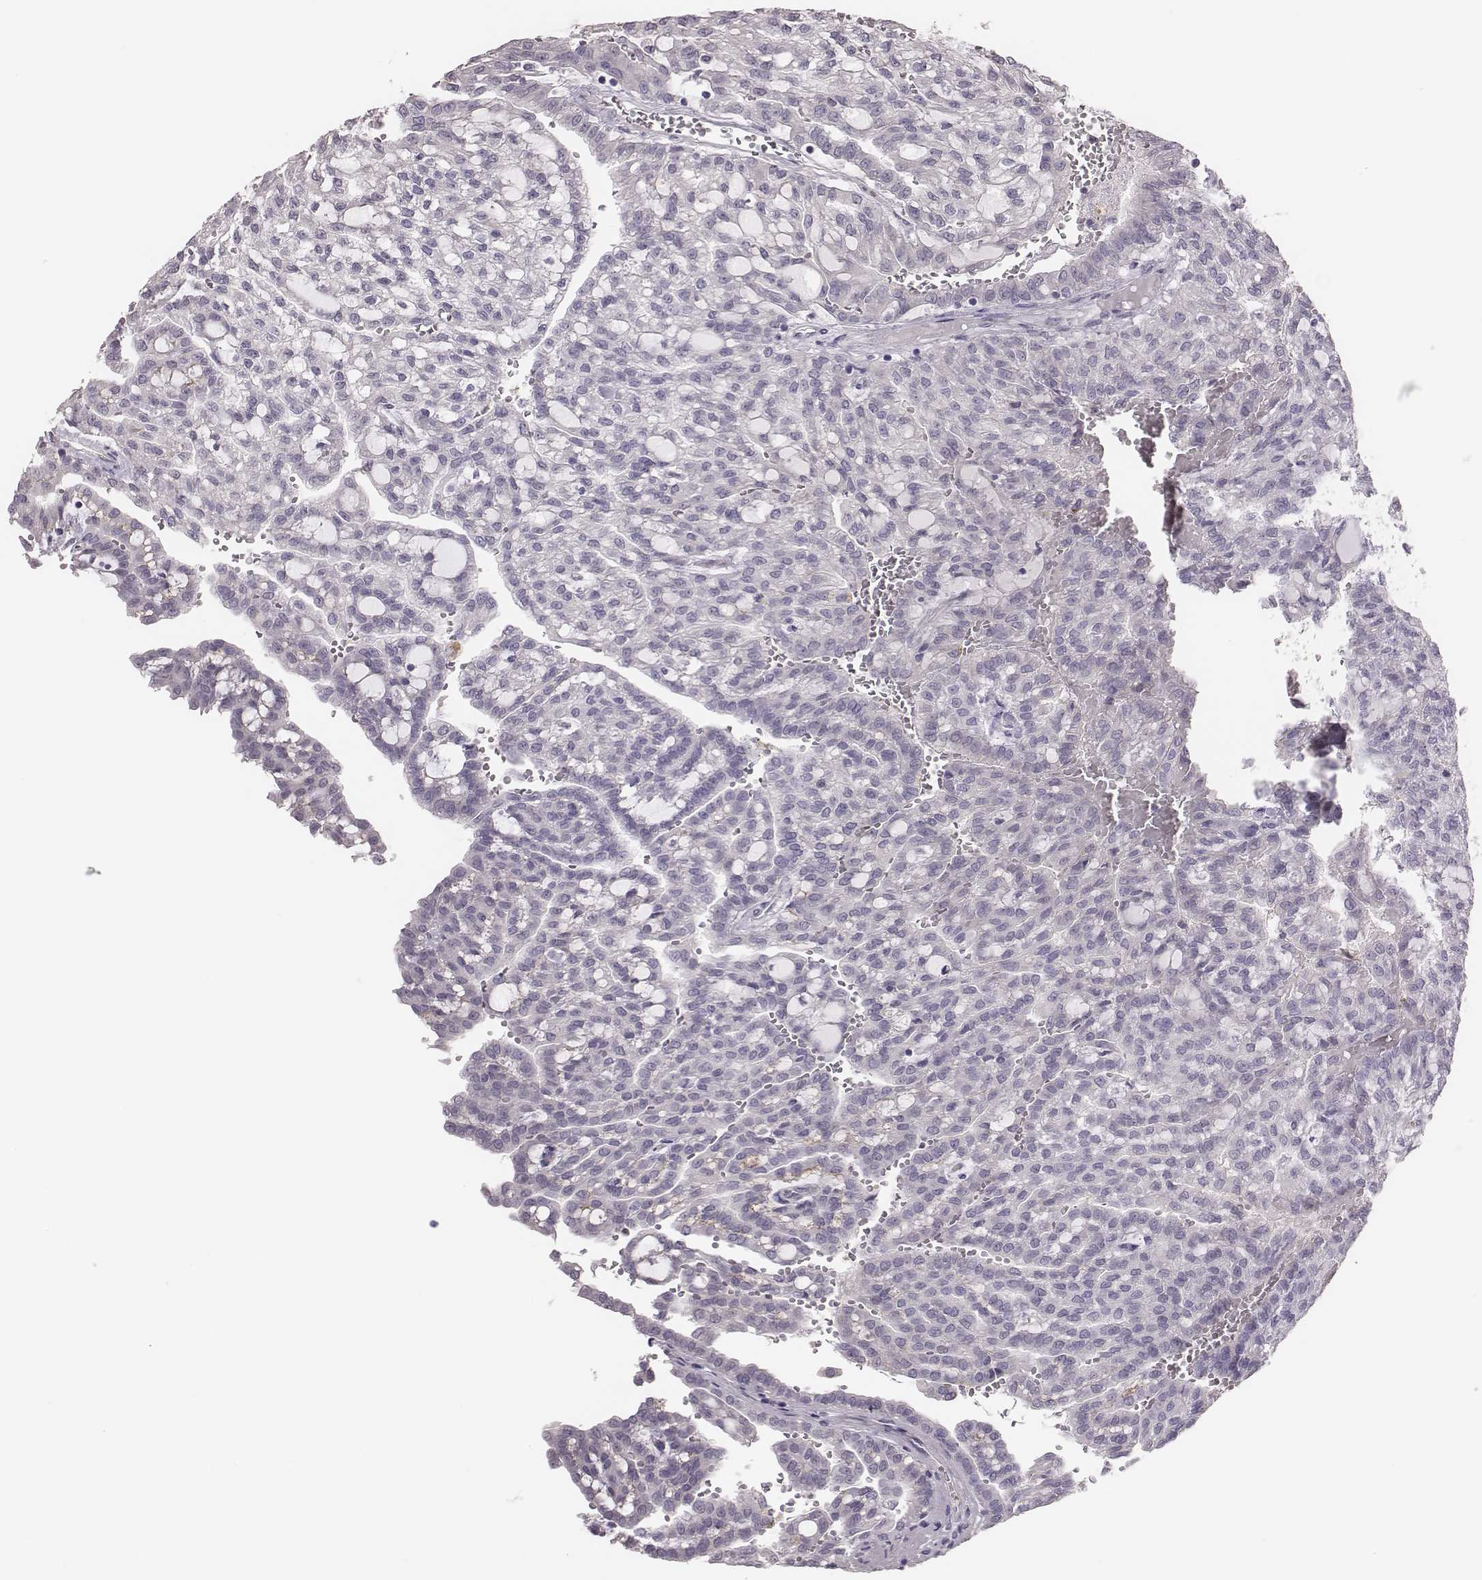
{"staining": {"intensity": "negative", "quantity": "none", "location": "none"}, "tissue": "renal cancer", "cell_type": "Tumor cells", "image_type": "cancer", "snomed": [{"axis": "morphology", "description": "Adenocarcinoma, NOS"}, {"axis": "topography", "description": "Kidney"}], "caption": "This histopathology image is of renal adenocarcinoma stained with immunohistochemistry to label a protein in brown with the nuclei are counter-stained blue. There is no expression in tumor cells.", "gene": "PBK", "patient": {"sex": "male", "age": 63}}